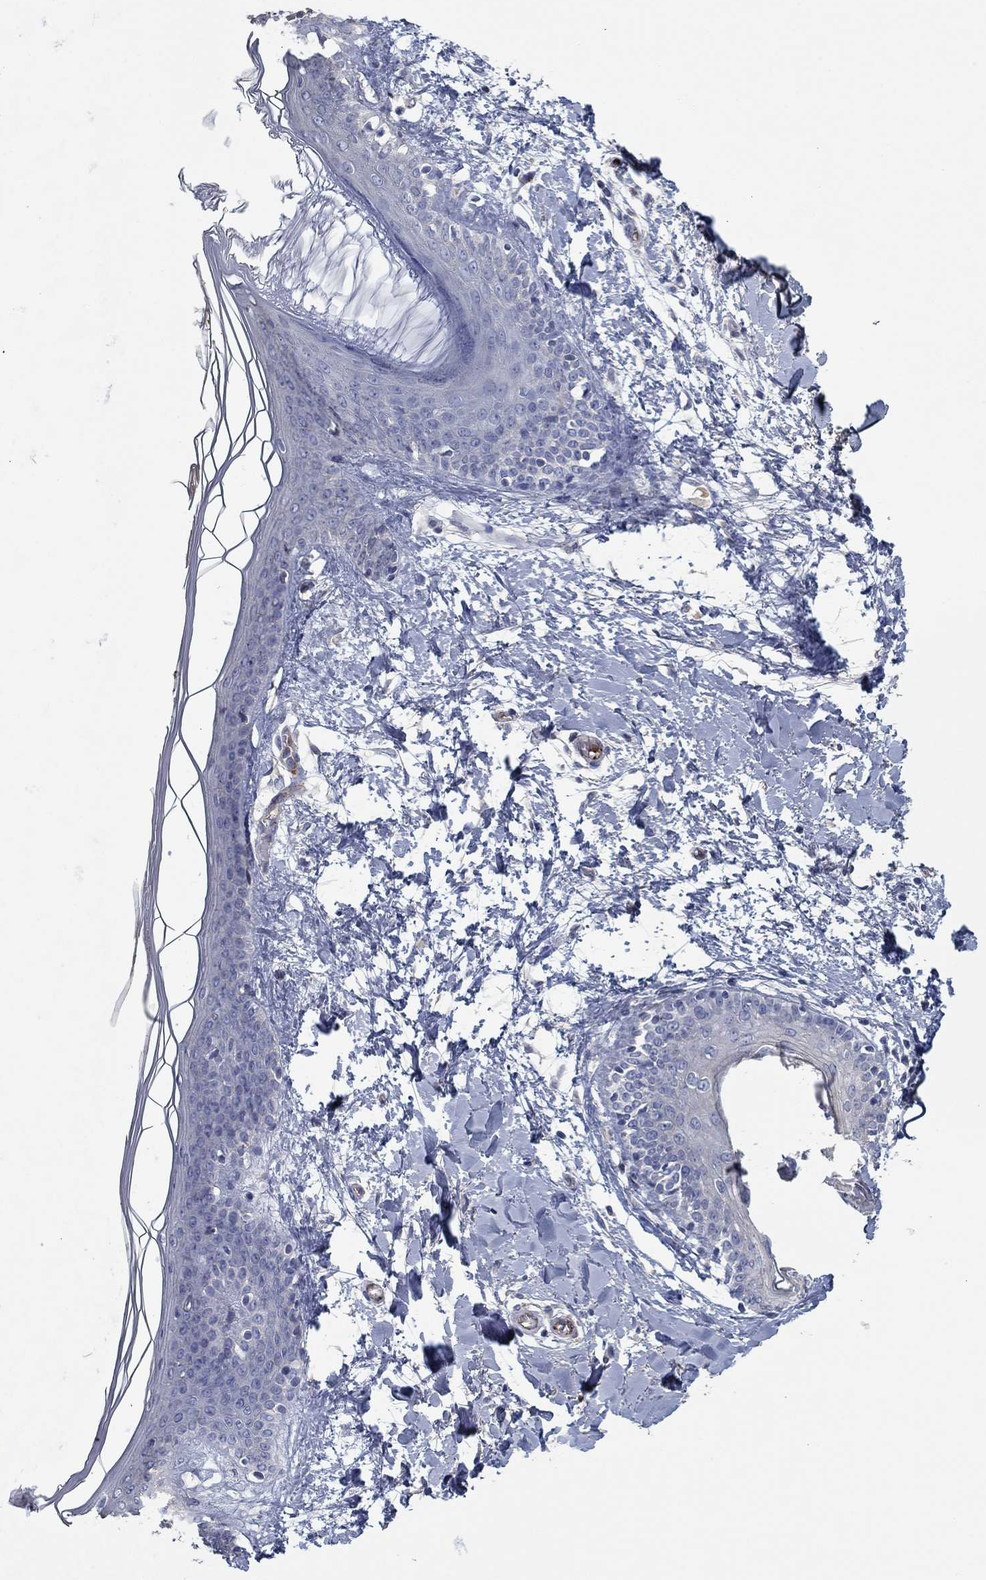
{"staining": {"intensity": "negative", "quantity": "none", "location": "none"}, "tissue": "skin", "cell_type": "Fibroblasts", "image_type": "normal", "snomed": [{"axis": "morphology", "description": "Normal tissue, NOS"}, {"axis": "topography", "description": "Skin"}], "caption": "An IHC image of normal skin is shown. There is no staining in fibroblasts of skin.", "gene": "APOC3", "patient": {"sex": "female", "age": 34}}